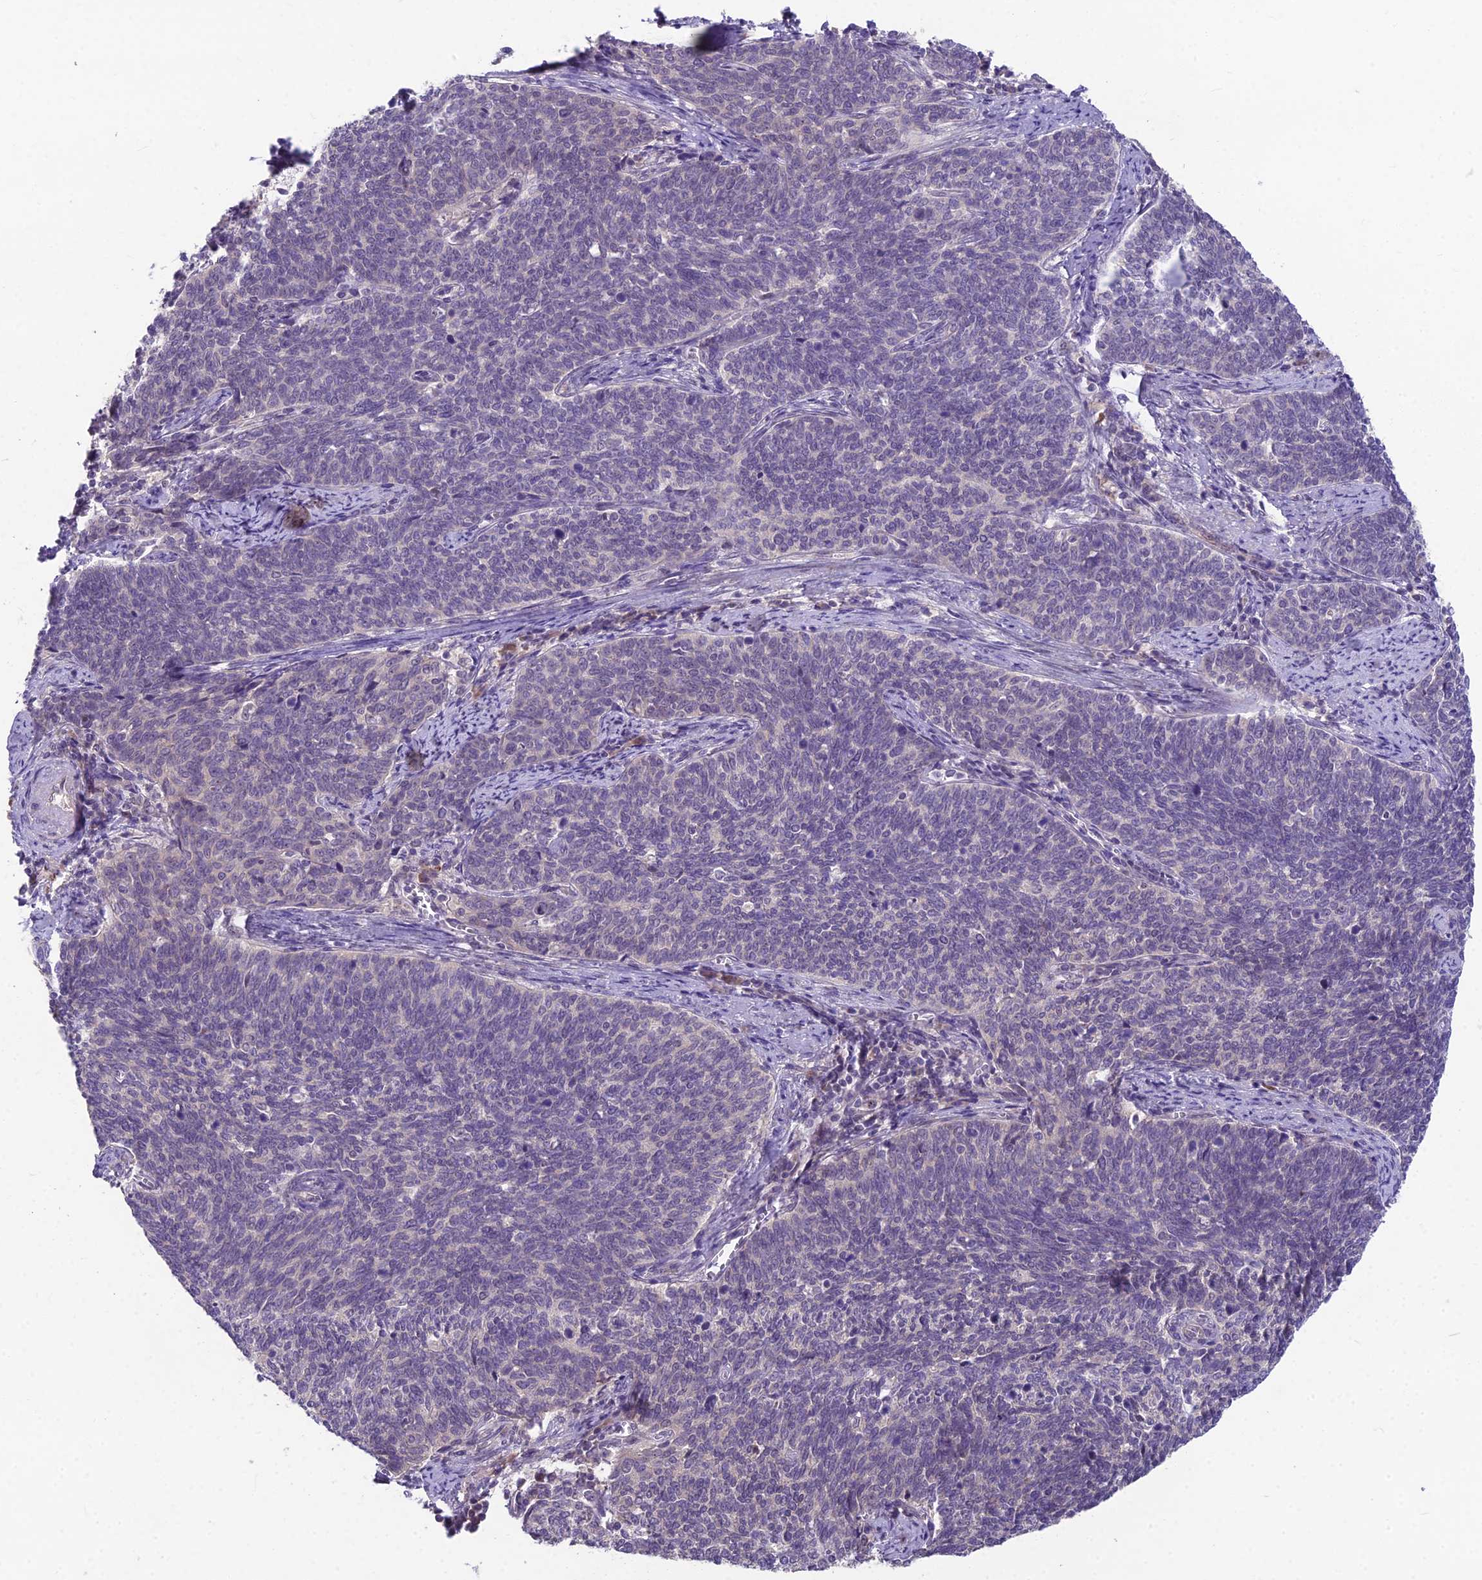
{"staining": {"intensity": "negative", "quantity": "none", "location": "none"}, "tissue": "cervical cancer", "cell_type": "Tumor cells", "image_type": "cancer", "snomed": [{"axis": "morphology", "description": "Squamous cell carcinoma, NOS"}, {"axis": "topography", "description": "Cervix"}], "caption": "Squamous cell carcinoma (cervical) was stained to show a protein in brown. There is no significant staining in tumor cells.", "gene": "ZNF333", "patient": {"sex": "female", "age": 39}}